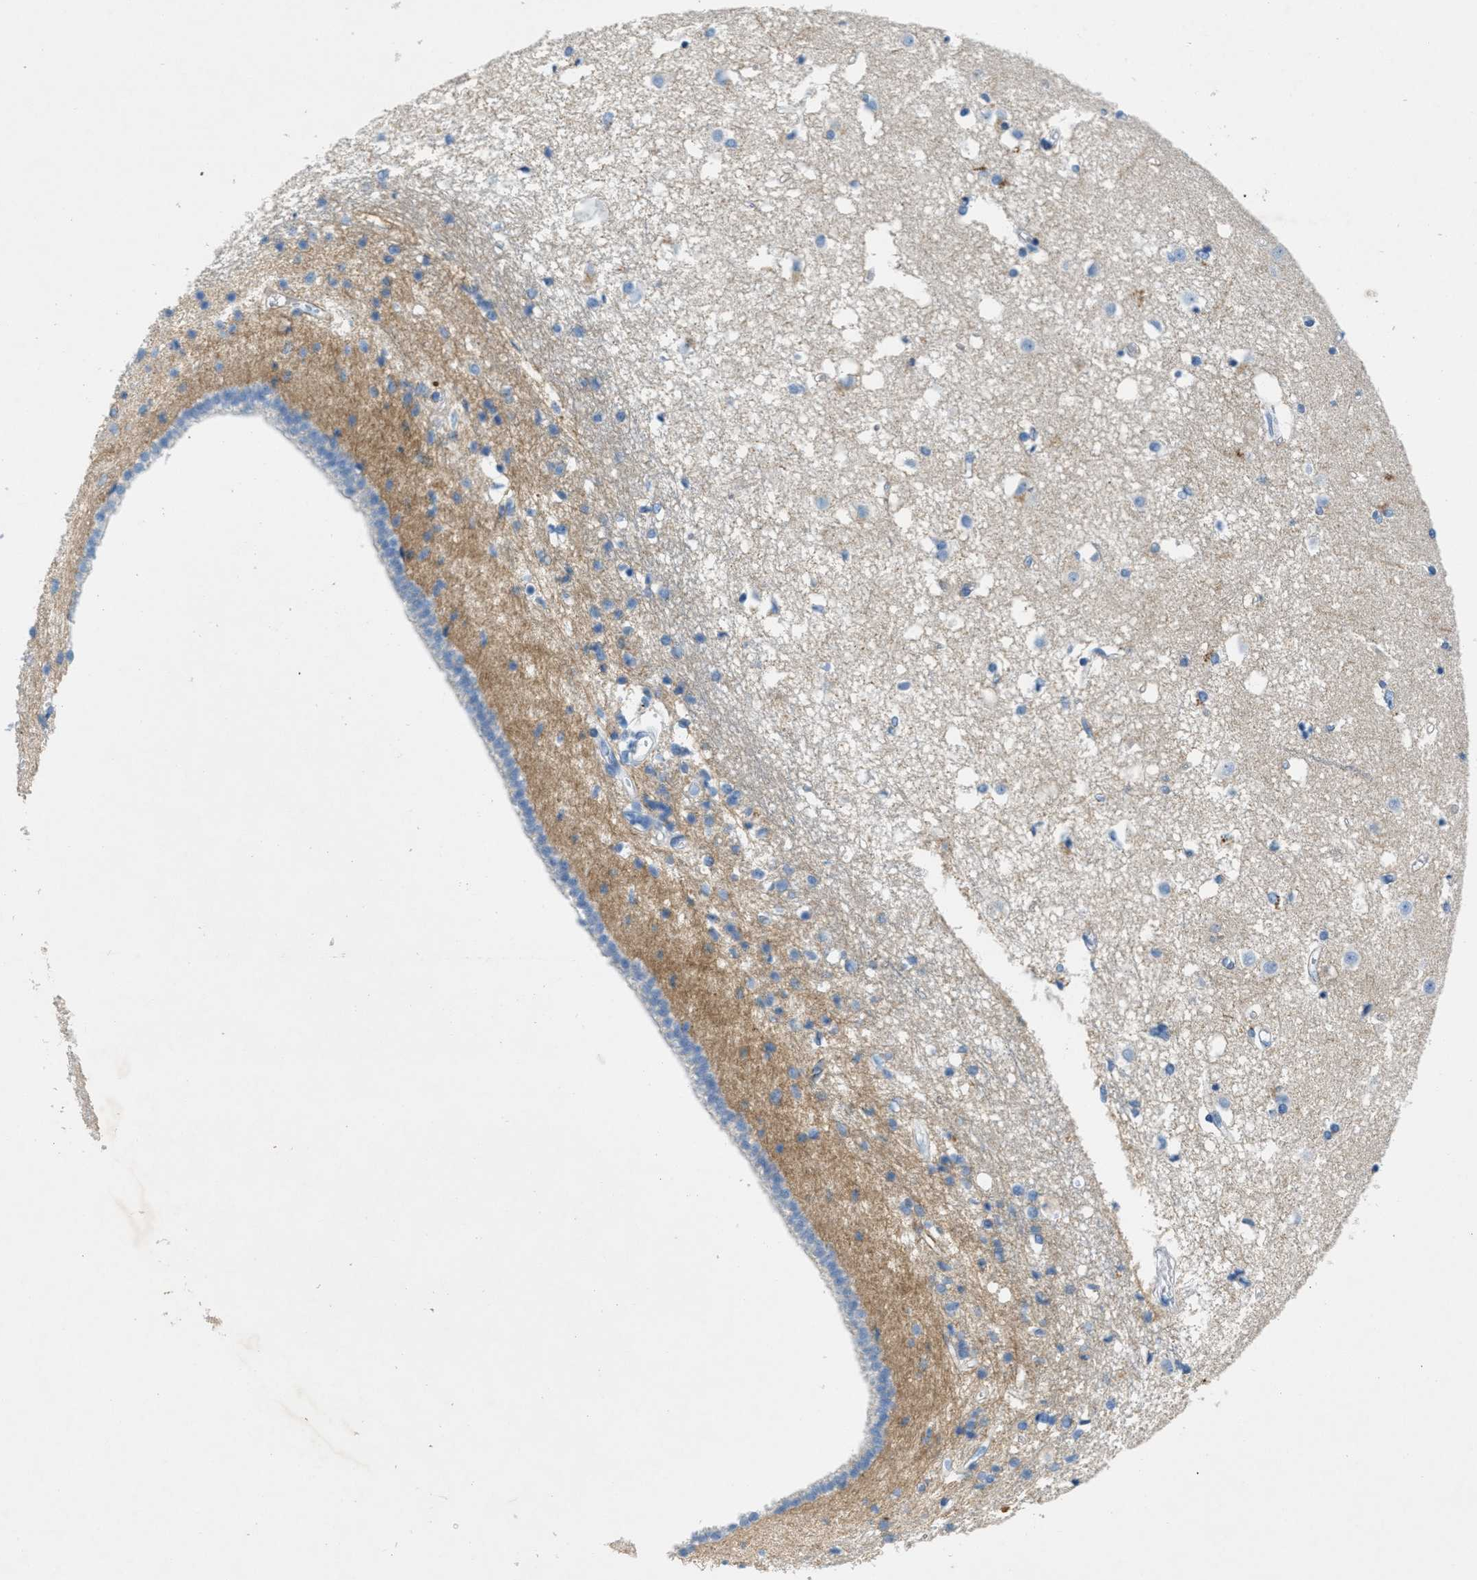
{"staining": {"intensity": "weak", "quantity": "25%-75%", "location": "cytoplasmic/membranous"}, "tissue": "caudate", "cell_type": "Glial cells", "image_type": "normal", "snomed": [{"axis": "morphology", "description": "Normal tissue, NOS"}, {"axis": "topography", "description": "Lateral ventricle wall"}], "caption": "Immunohistochemical staining of unremarkable human caudate shows weak cytoplasmic/membranous protein expression in about 25%-75% of glial cells. The staining was performed using DAB, with brown indicating positive protein expression. Nuclei are stained blue with hematoxylin.", "gene": "GPM6A", "patient": {"sex": "male", "age": 45}}